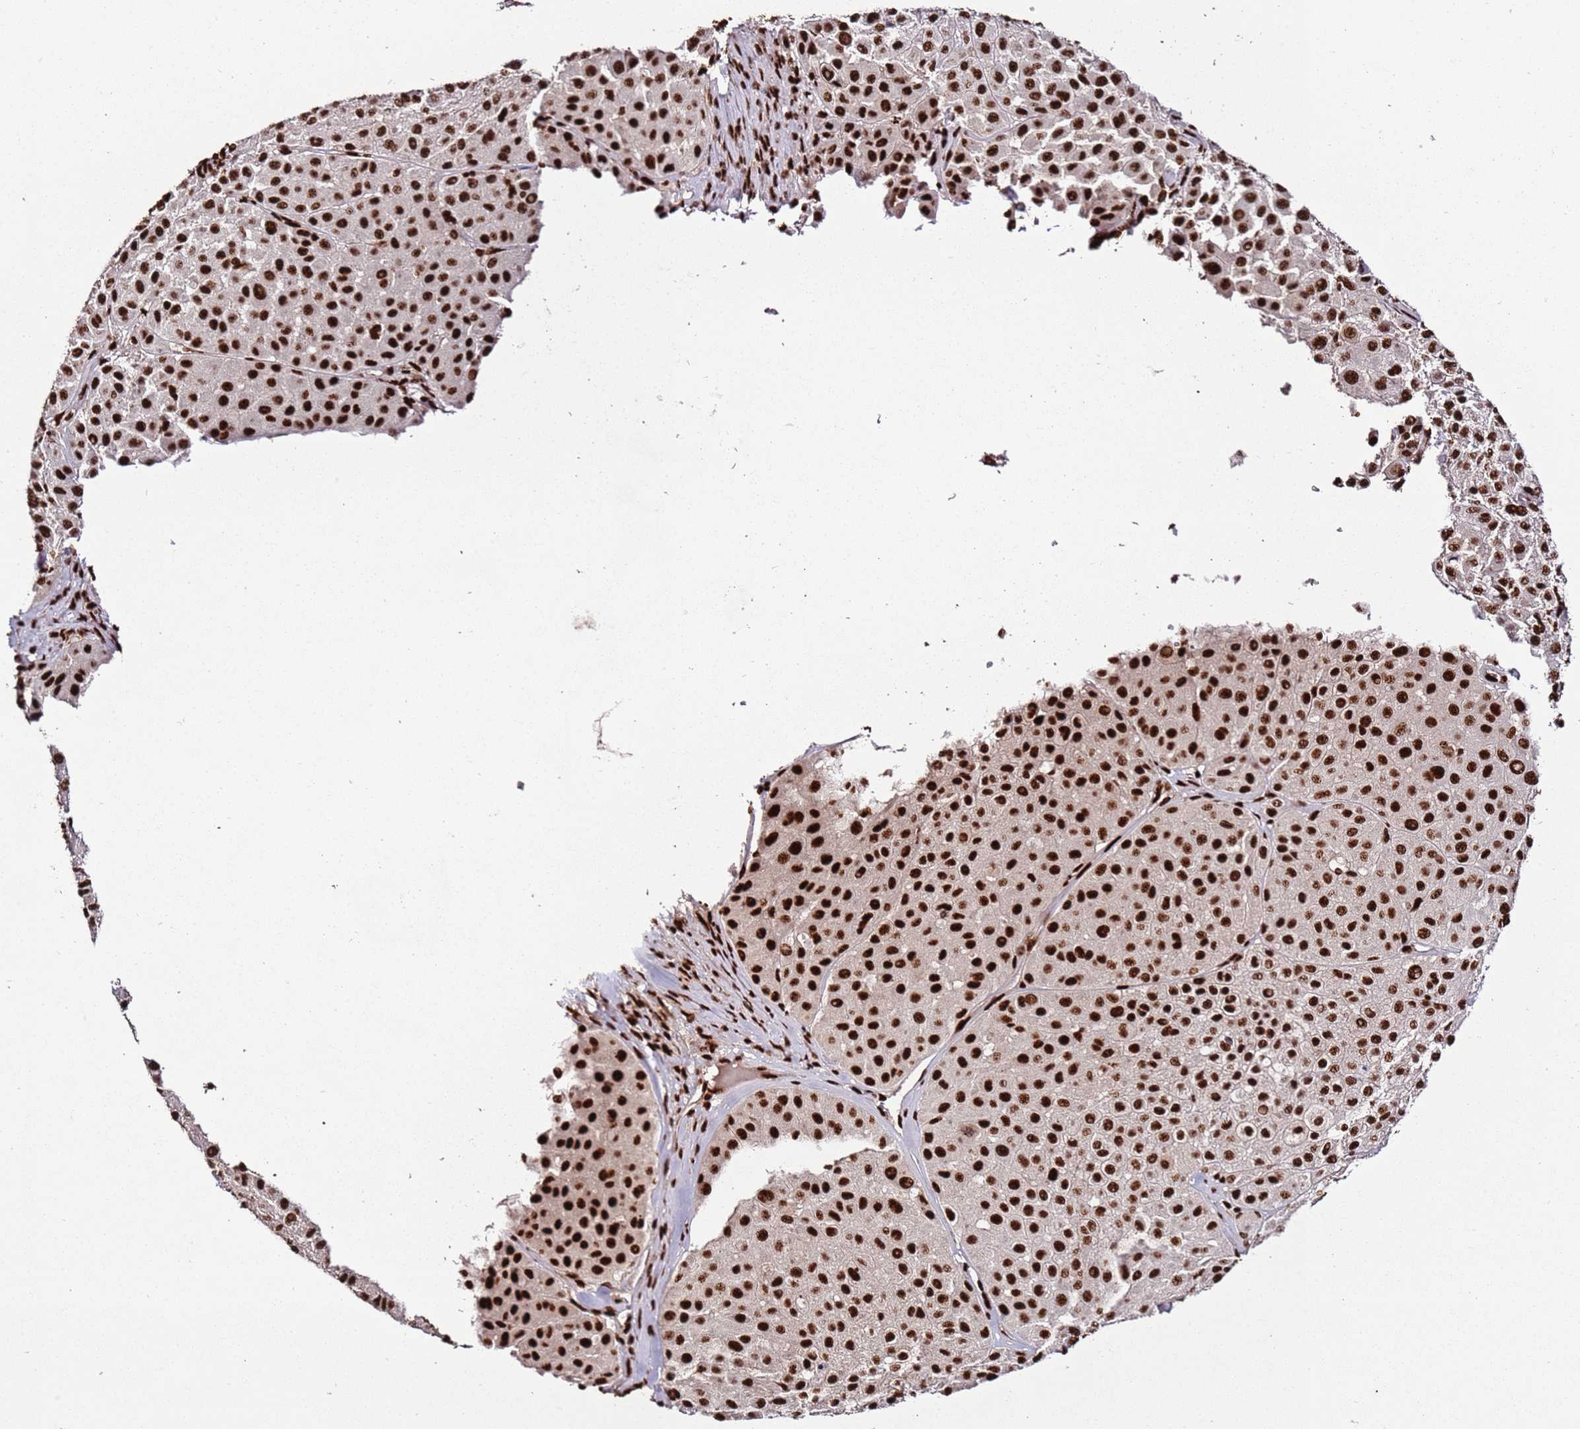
{"staining": {"intensity": "strong", "quantity": ">75%", "location": "nuclear"}, "tissue": "melanoma", "cell_type": "Tumor cells", "image_type": "cancer", "snomed": [{"axis": "morphology", "description": "Malignant melanoma, Metastatic site"}, {"axis": "topography", "description": "Smooth muscle"}], "caption": "An image showing strong nuclear expression in about >75% of tumor cells in melanoma, as visualized by brown immunohistochemical staining.", "gene": "C6orf226", "patient": {"sex": "male", "age": 41}}